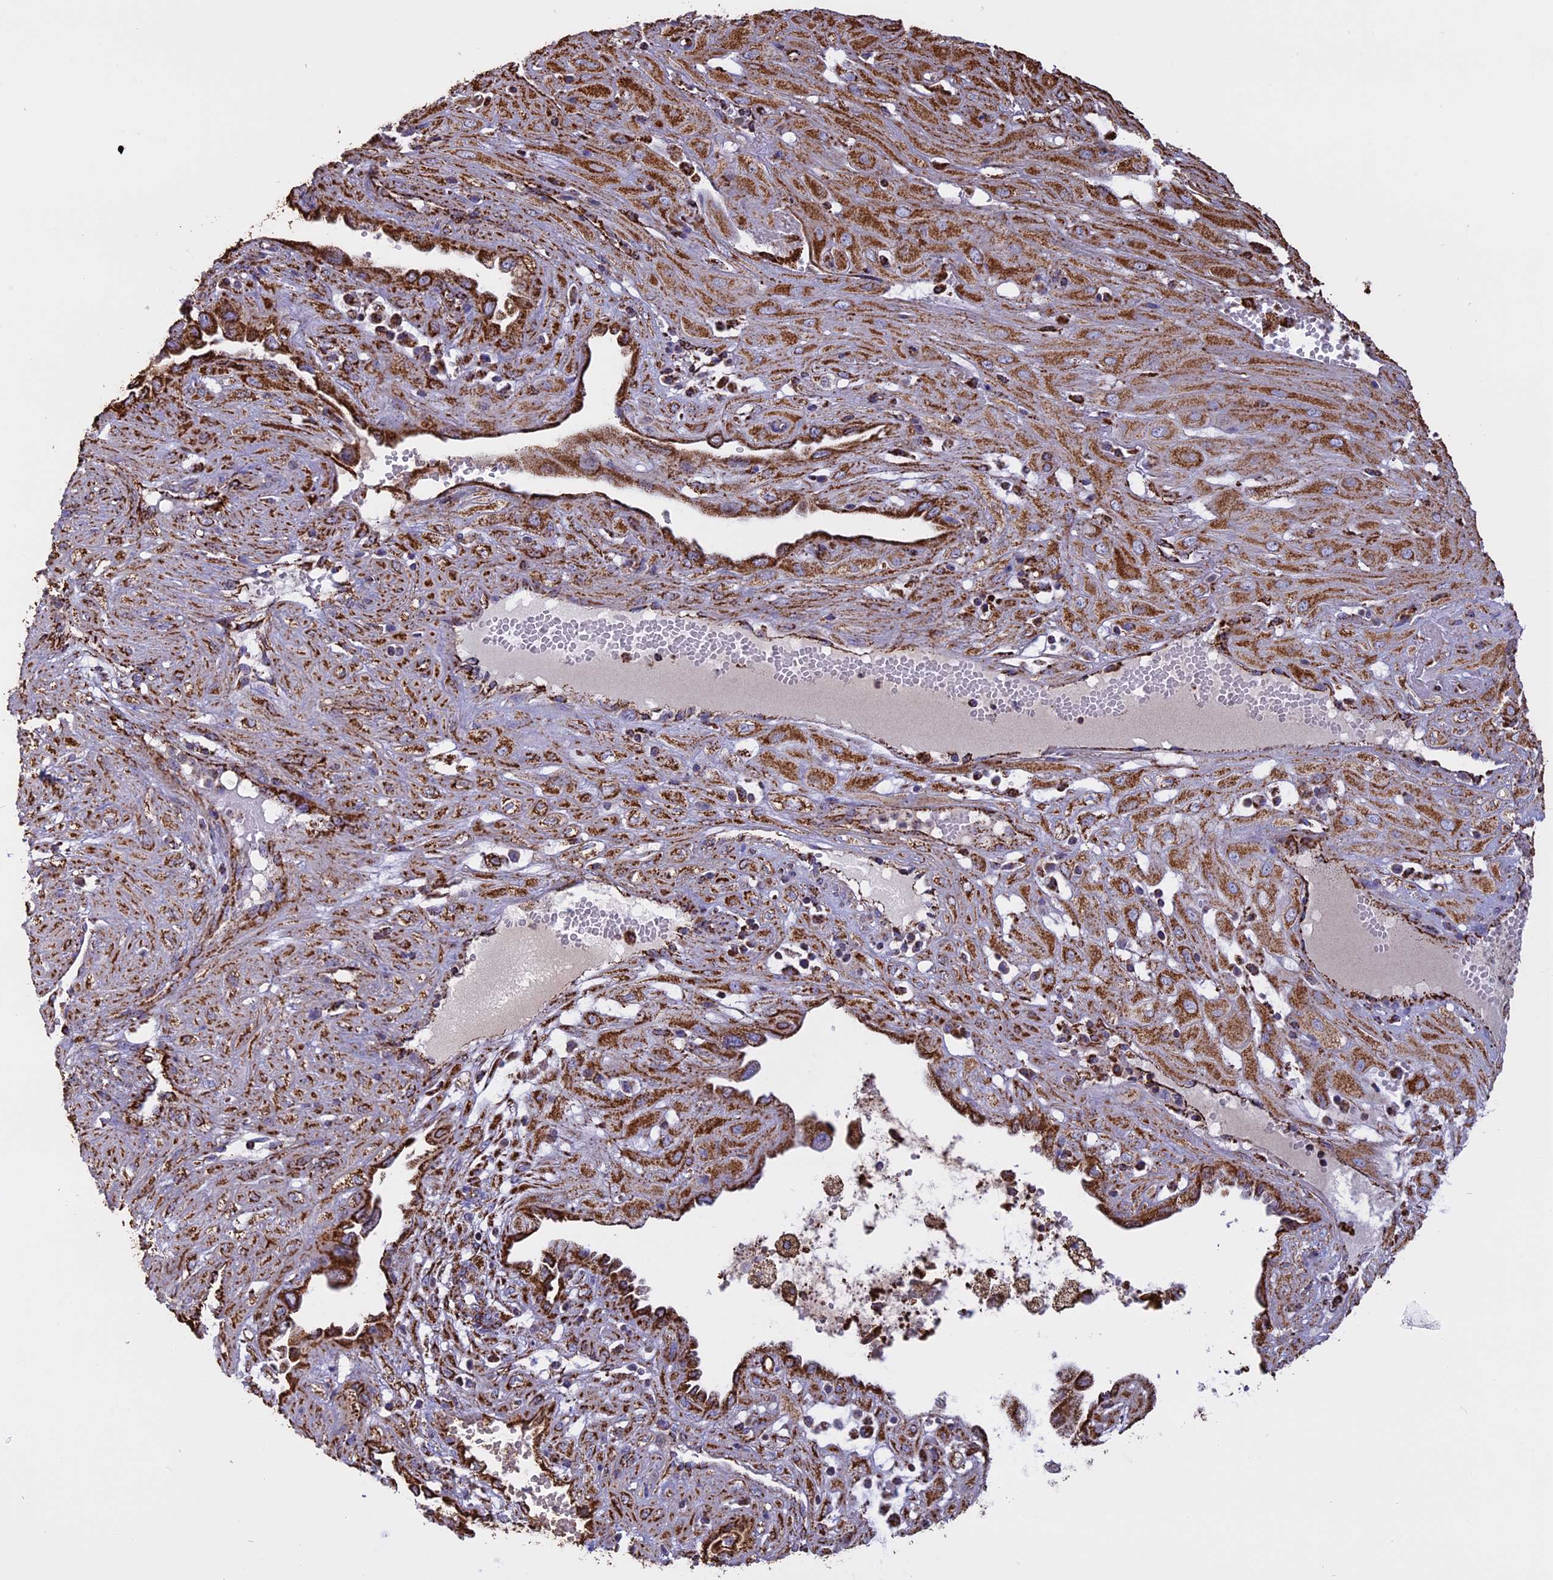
{"staining": {"intensity": "moderate", "quantity": ">75%", "location": "cytoplasmic/membranous"}, "tissue": "cervical cancer", "cell_type": "Tumor cells", "image_type": "cancer", "snomed": [{"axis": "morphology", "description": "Squamous cell carcinoma, NOS"}, {"axis": "topography", "description": "Cervix"}], "caption": "Human squamous cell carcinoma (cervical) stained for a protein (brown) shows moderate cytoplasmic/membranous positive positivity in approximately >75% of tumor cells.", "gene": "KCNG1", "patient": {"sex": "female", "age": 36}}